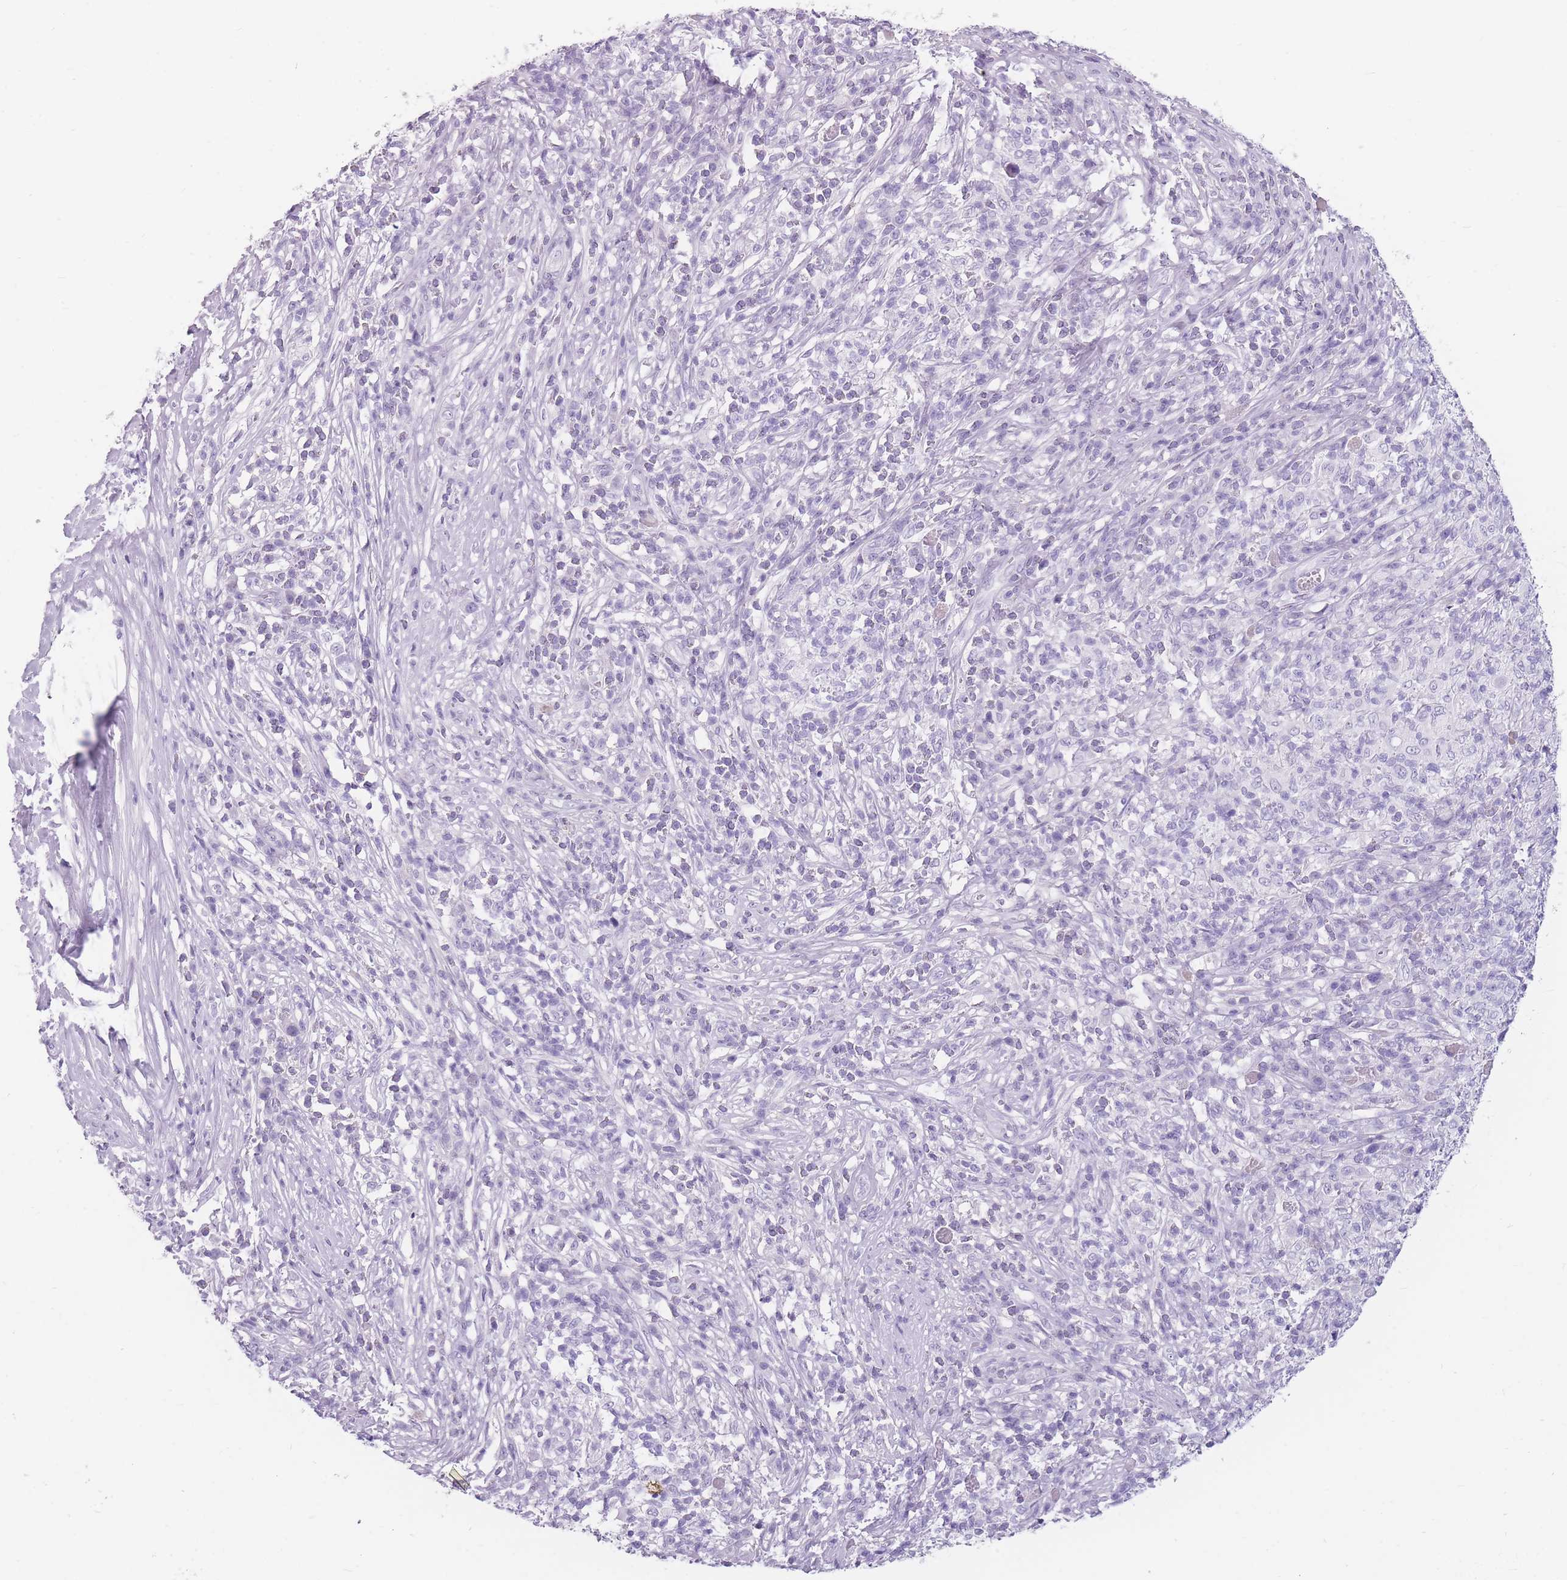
{"staining": {"intensity": "negative", "quantity": "none", "location": "none"}, "tissue": "melanoma", "cell_type": "Tumor cells", "image_type": "cancer", "snomed": [{"axis": "morphology", "description": "Malignant melanoma, NOS"}, {"axis": "topography", "description": "Skin"}], "caption": "This photomicrograph is of melanoma stained with immunohistochemistry (IHC) to label a protein in brown with the nuclei are counter-stained blue. There is no positivity in tumor cells.", "gene": "CCNO", "patient": {"sex": "male", "age": 66}}